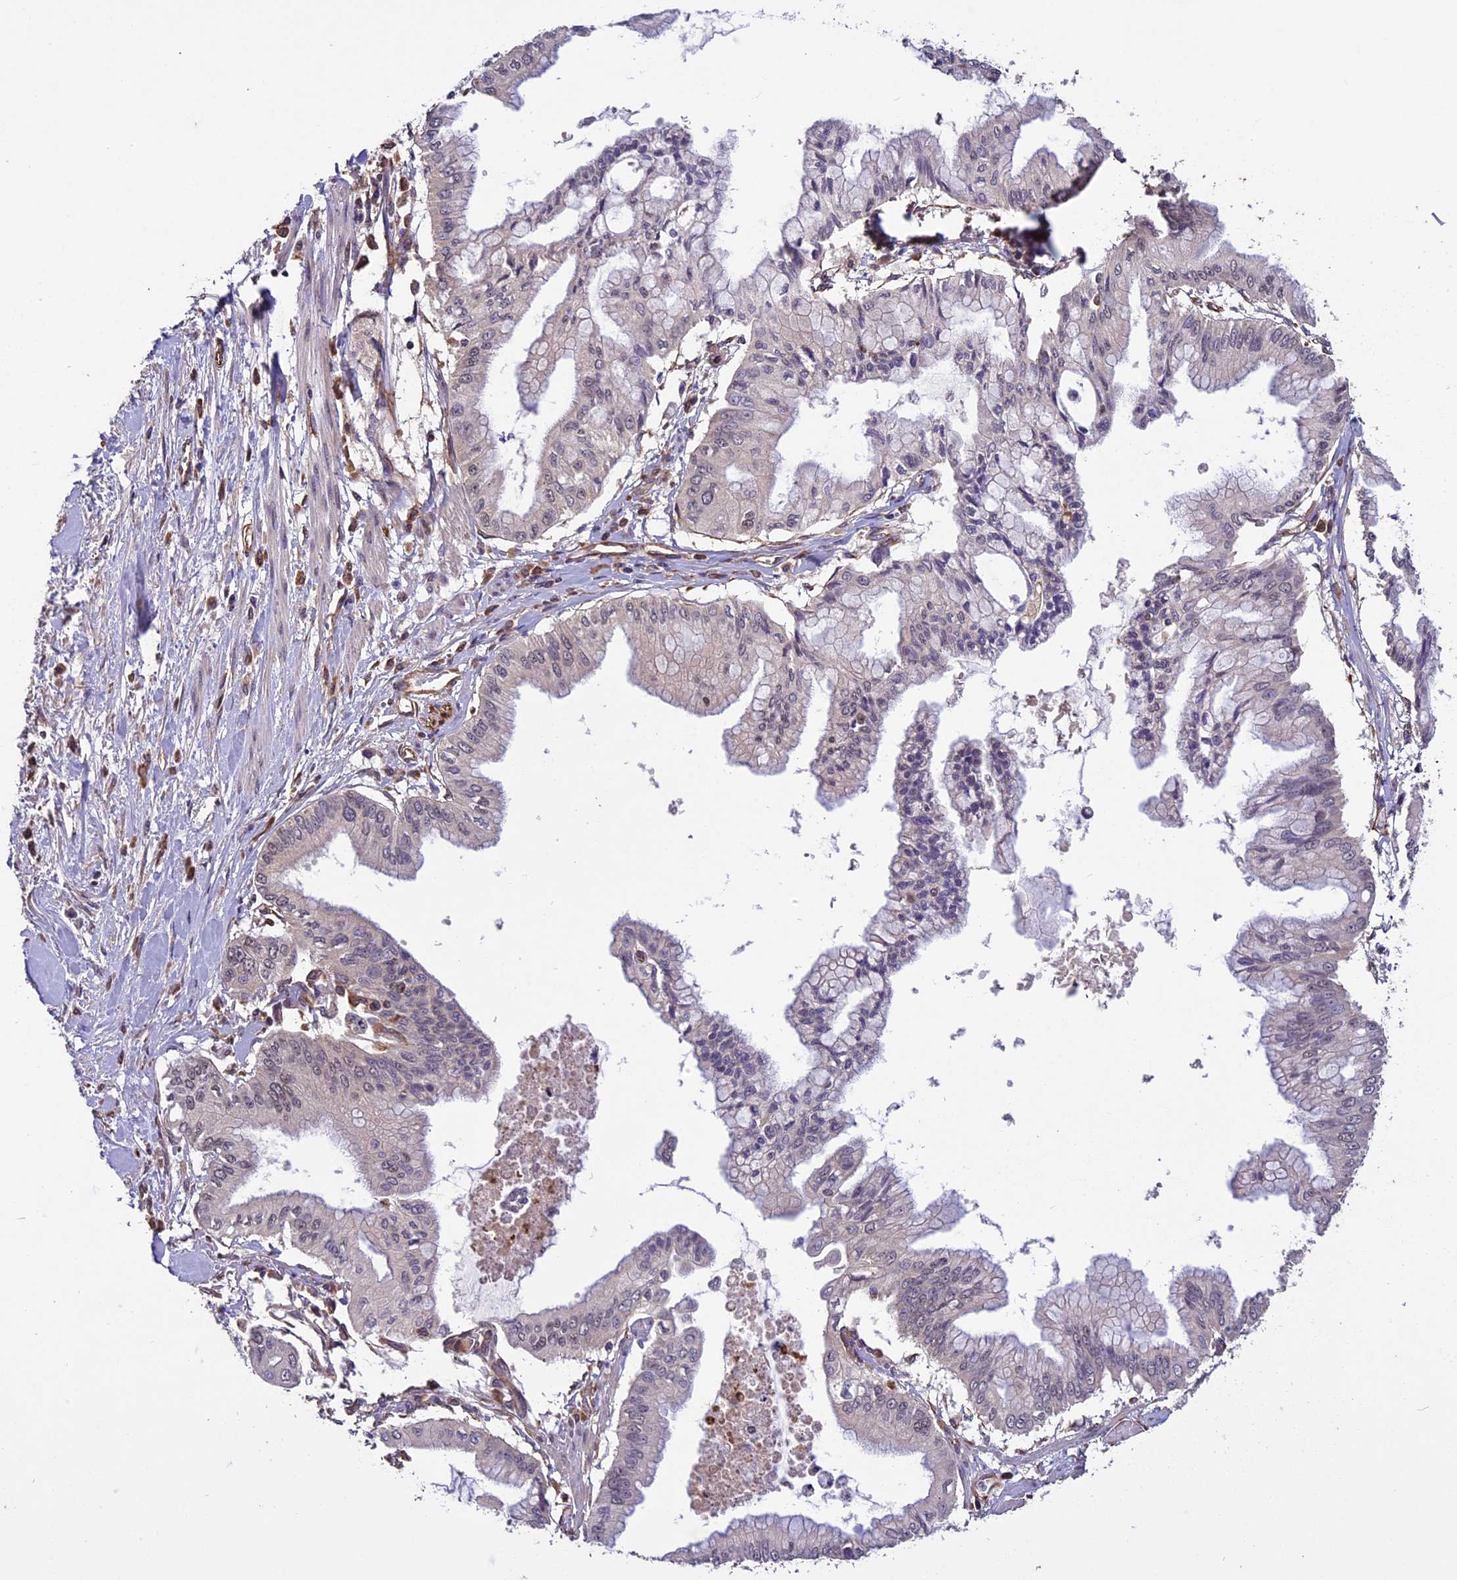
{"staining": {"intensity": "weak", "quantity": "<25%", "location": "nuclear"}, "tissue": "pancreatic cancer", "cell_type": "Tumor cells", "image_type": "cancer", "snomed": [{"axis": "morphology", "description": "Adenocarcinoma, NOS"}, {"axis": "topography", "description": "Pancreas"}], "caption": "Immunohistochemistry photomicrograph of pancreatic cancer stained for a protein (brown), which reveals no staining in tumor cells.", "gene": "C3orf70", "patient": {"sex": "male", "age": 46}}